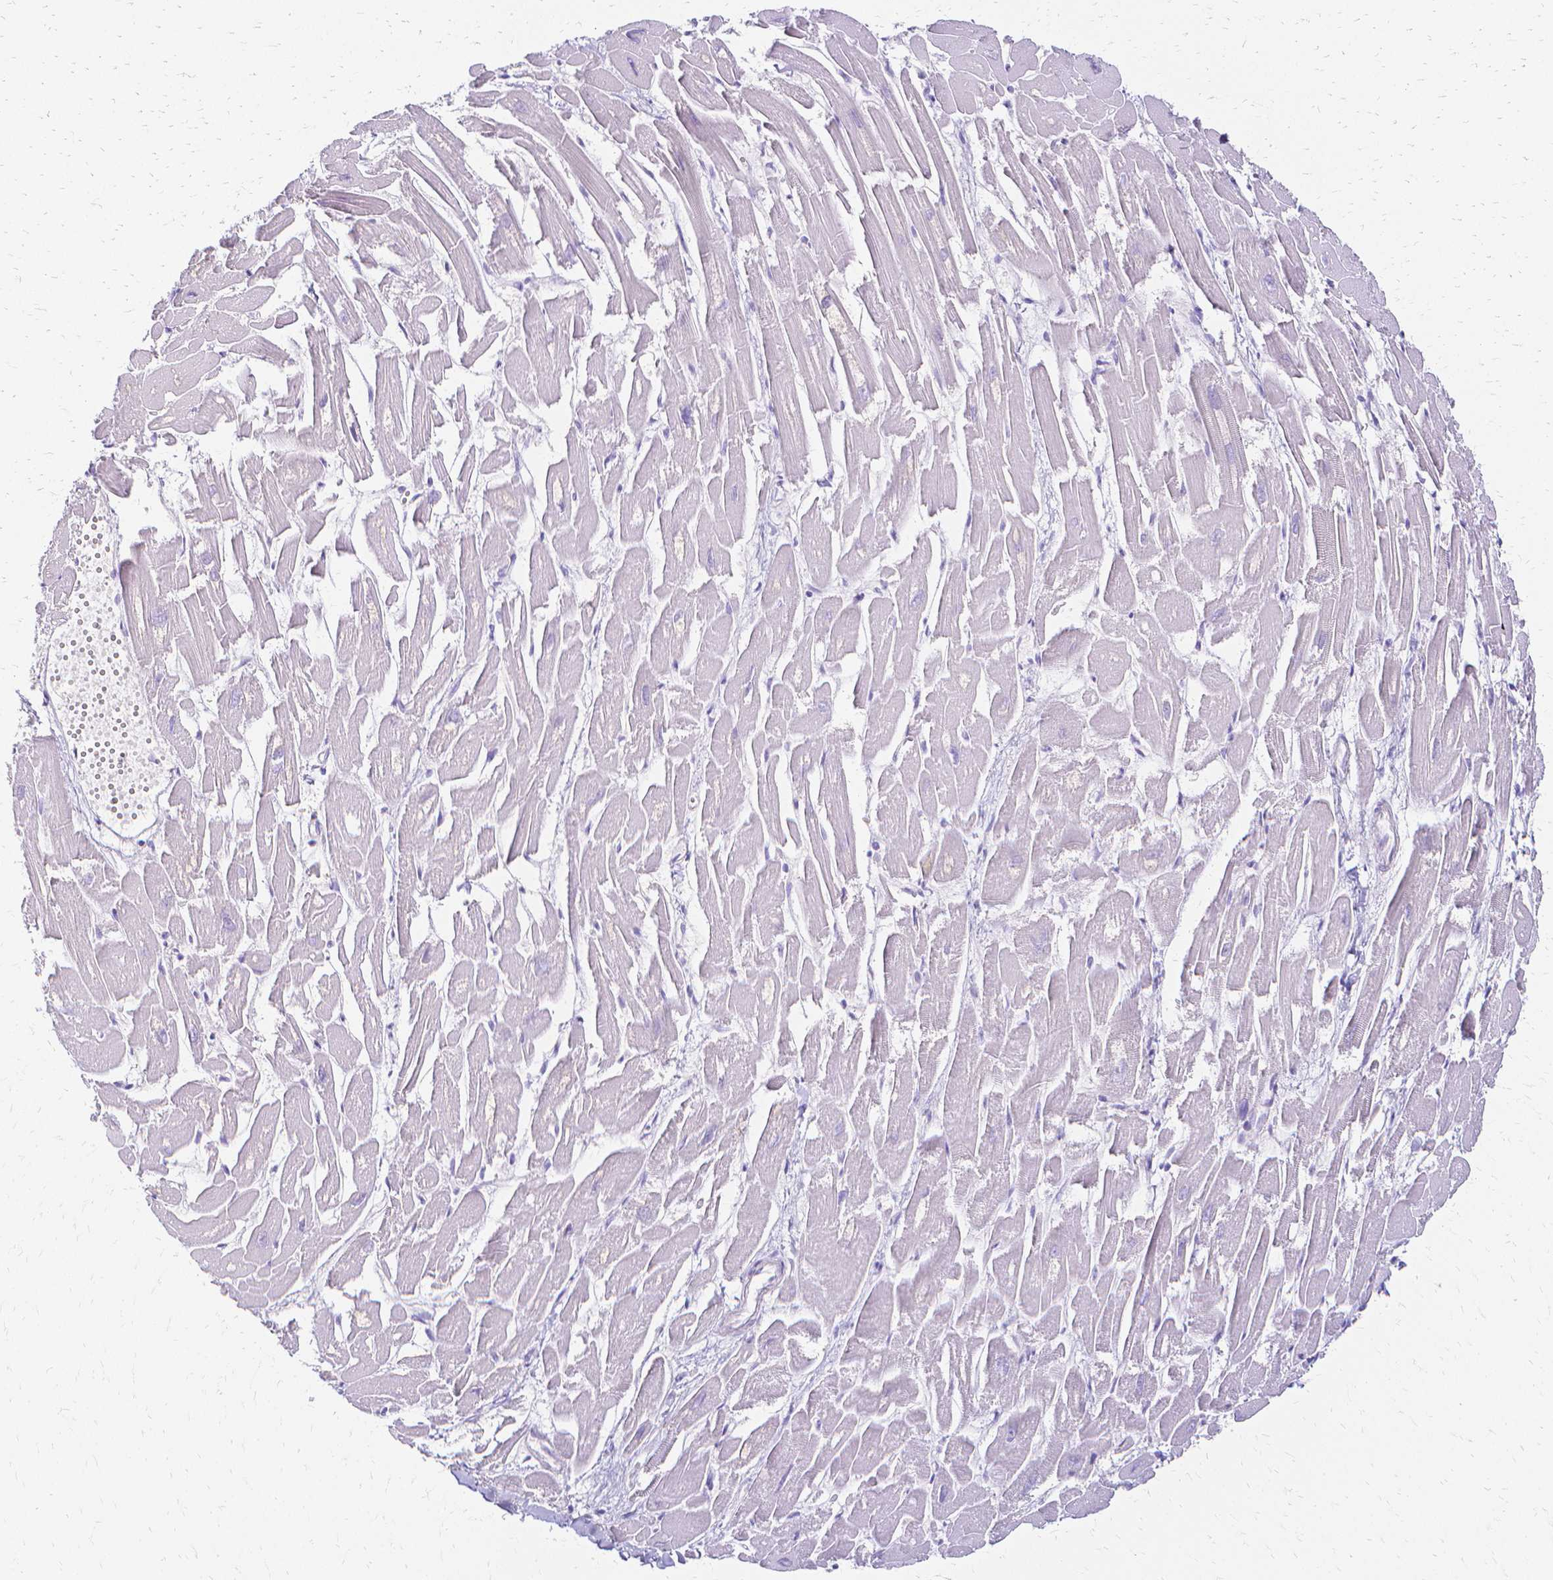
{"staining": {"intensity": "negative", "quantity": "none", "location": "none"}, "tissue": "heart muscle", "cell_type": "Cardiomyocytes", "image_type": "normal", "snomed": [{"axis": "morphology", "description": "Normal tissue, NOS"}, {"axis": "topography", "description": "Heart"}], "caption": "This is an IHC histopathology image of unremarkable human heart muscle. There is no positivity in cardiomyocytes.", "gene": "CCNB1", "patient": {"sex": "male", "age": 54}}